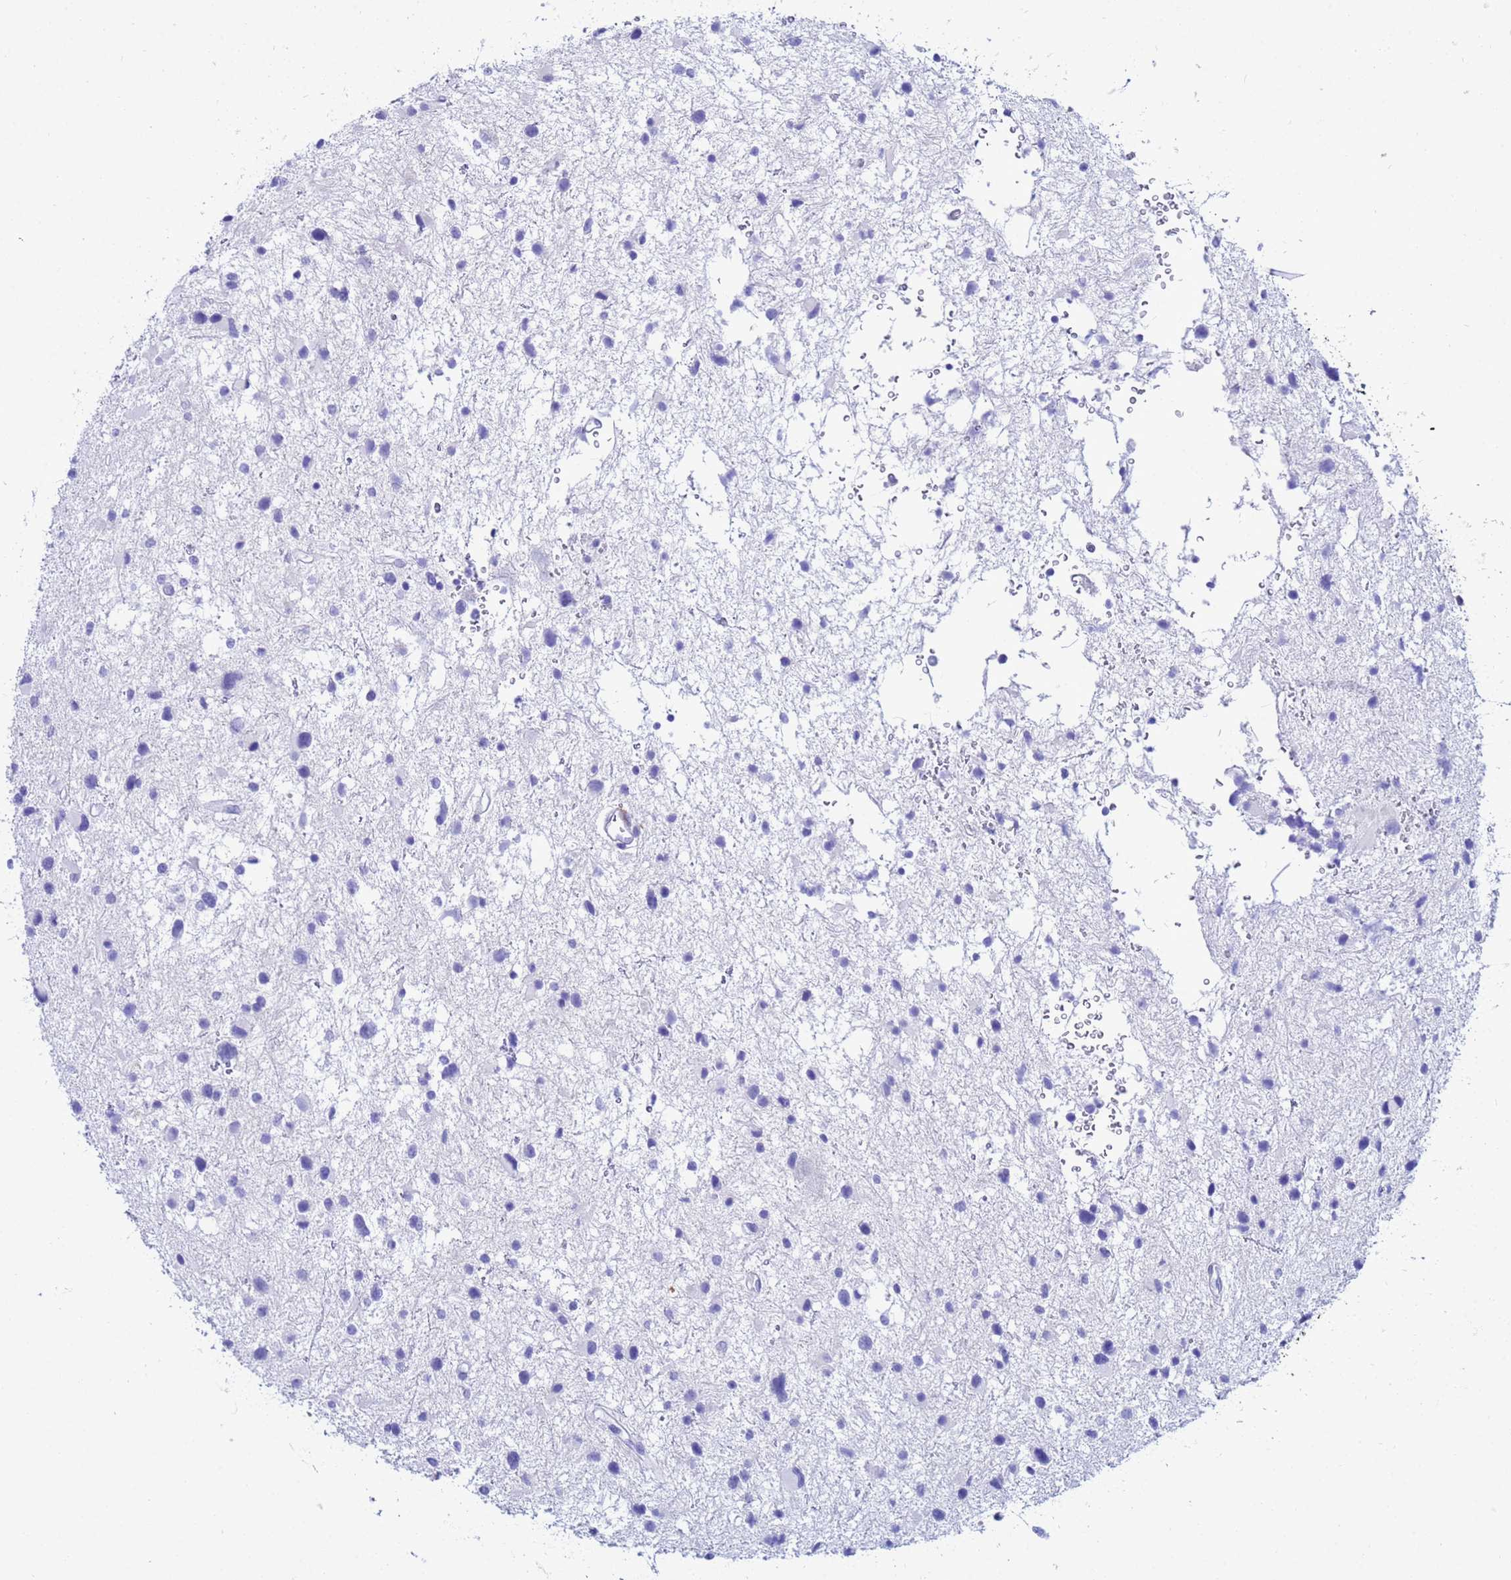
{"staining": {"intensity": "negative", "quantity": "none", "location": "none"}, "tissue": "glioma", "cell_type": "Tumor cells", "image_type": "cancer", "snomed": [{"axis": "morphology", "description": "Glioma, malignant, Low grade"}, {"axis": "topography", "description": "Brain"}], "caption": "DAB (3,3'-diaminobenzidine) immunohistochemical staining of human glioma demonstrates no significant expression in tumor cells.", "gene": "AKR1C2", "patient": {"sex": "female", "age": 32}}